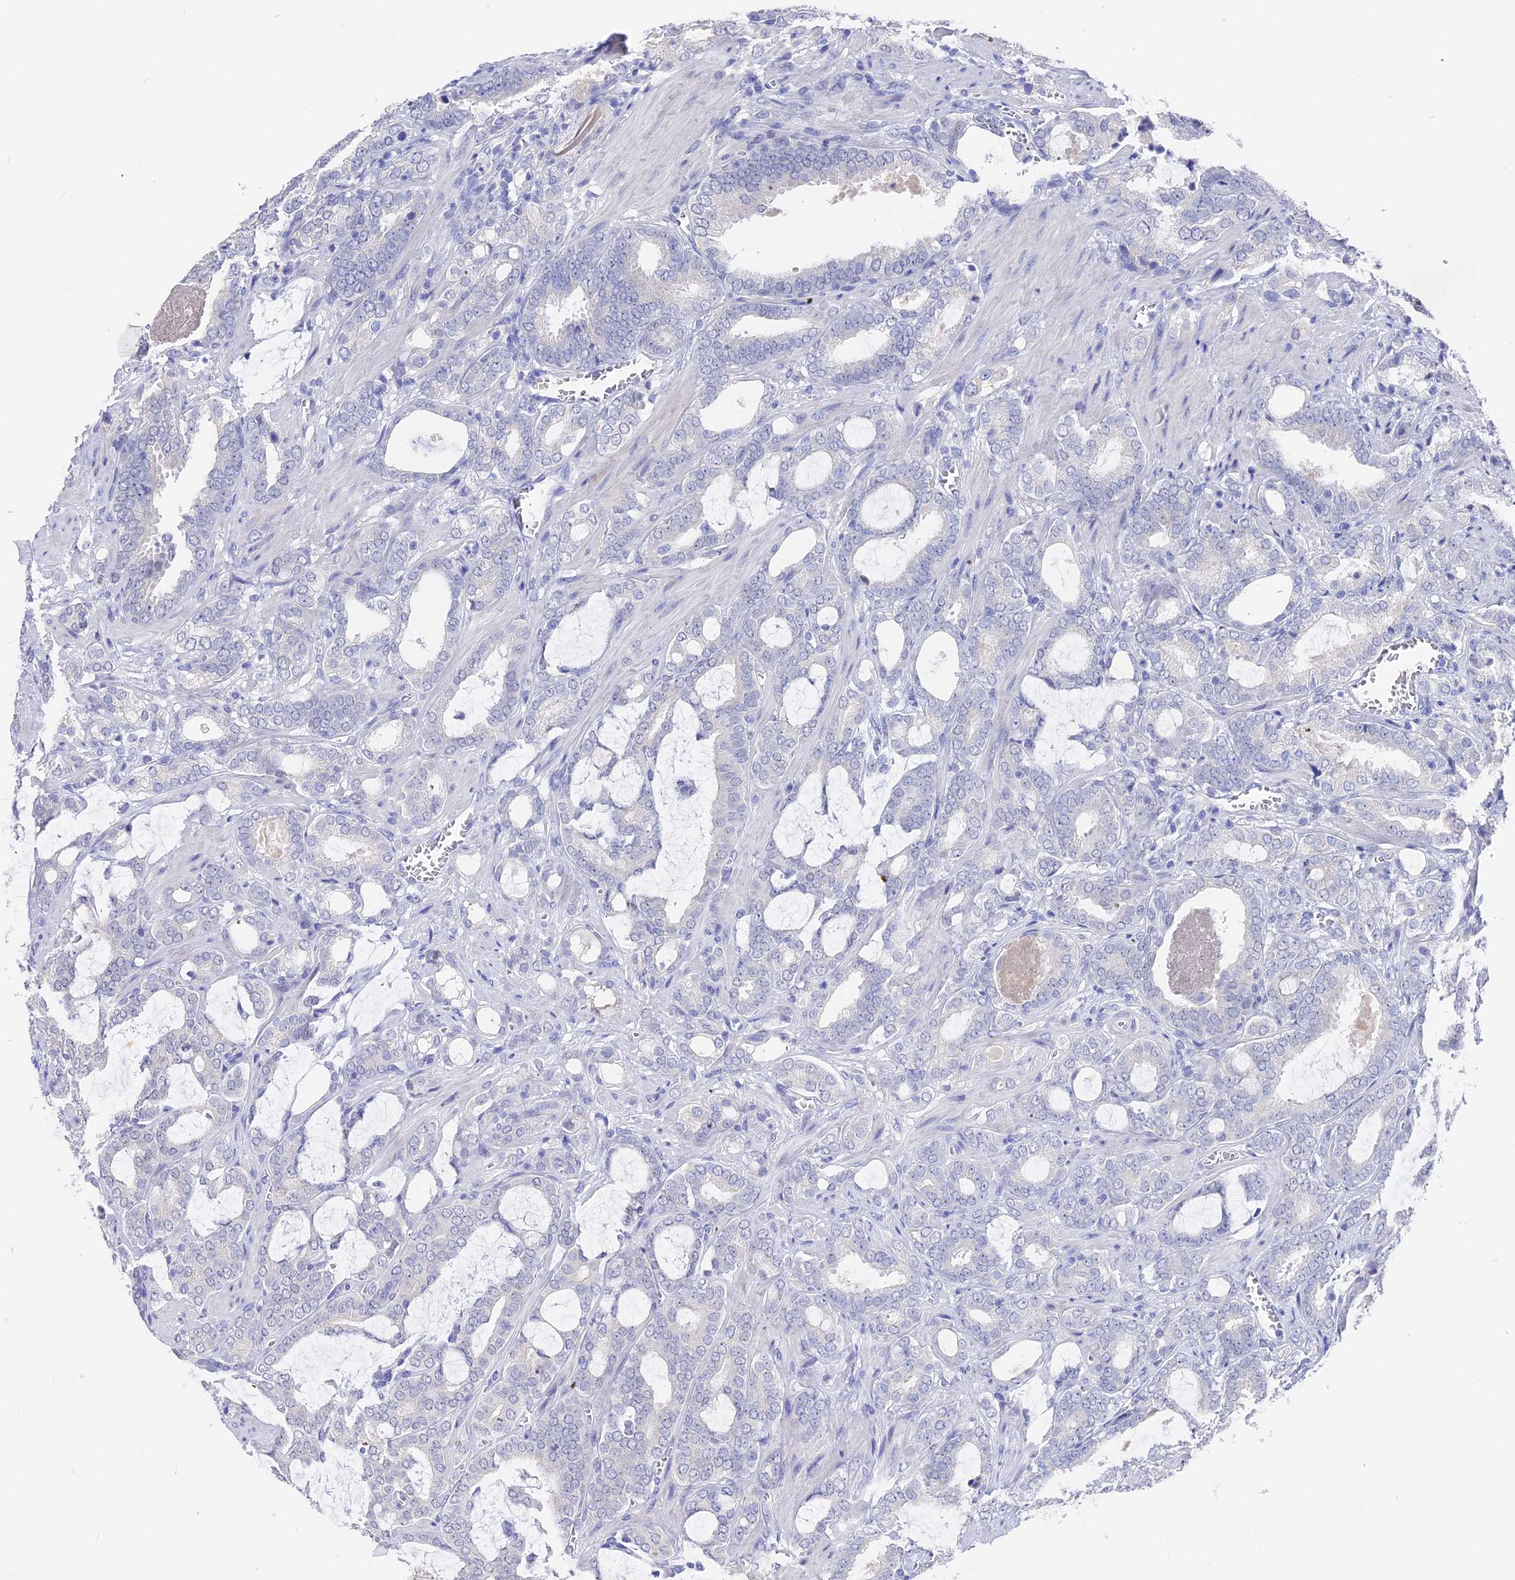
{"staining": {"intensity": "negative", "quantity": "none", "location": "none"}, "tissue": "prostate cancer", "cell_type": "Tumor cells", "image_type": "cancer", "snomed": [{"axis": "morphology", "description": "Adenocarcinoma, High grade"}, {"axis": "topography", "description": "Prostate and seminal vesicle, NOS"}], "caption": "Tumor cells are negative for protein expression in human adenocarcinoma (high-grade) (prostate).", "gene": "VPS33B", "patient": {"sex": "male", "age": 67}}